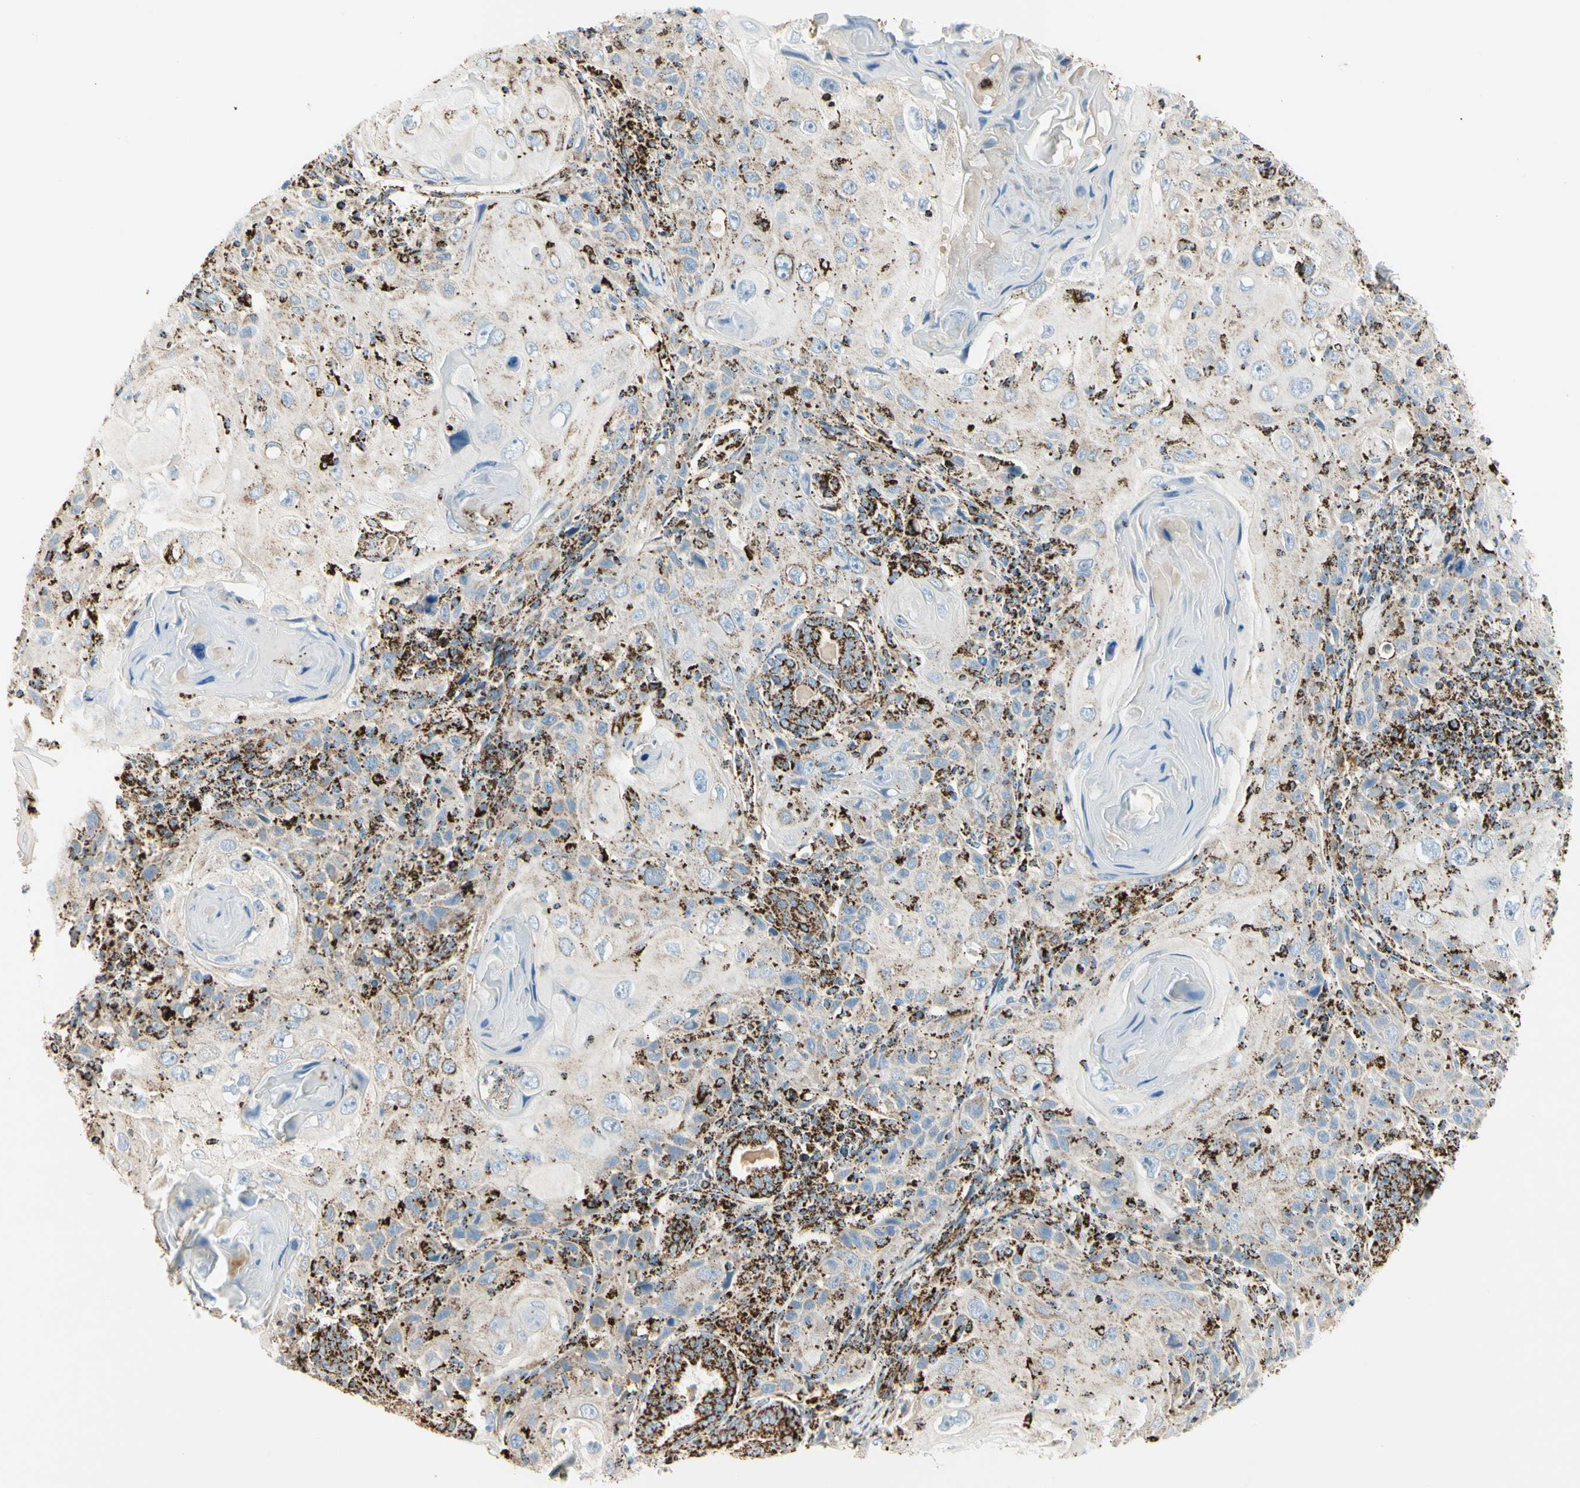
{"staining": {"intensity": "weak", "quantity": "<25%", "location": "cytoplasmic/membranous"}, "tissue": "skin cancer", "cell_type": "Tumor cells", "image_type": "cancer", "snomed": [{"axis": "morphology", "description": "Squamous cell carcinoma, NOS"}, {"axis": "topography", "description": "Skin"}], "caption": "Immunohistochemistry (IHC) histopathology image of neoplastic tissue: human skin cancer (squamous cell carcinoma) stained with DAB displays no significant protein expression in tumor cells.", "gene": "ME2", "patient": {"sex": "female", "age": 88}}